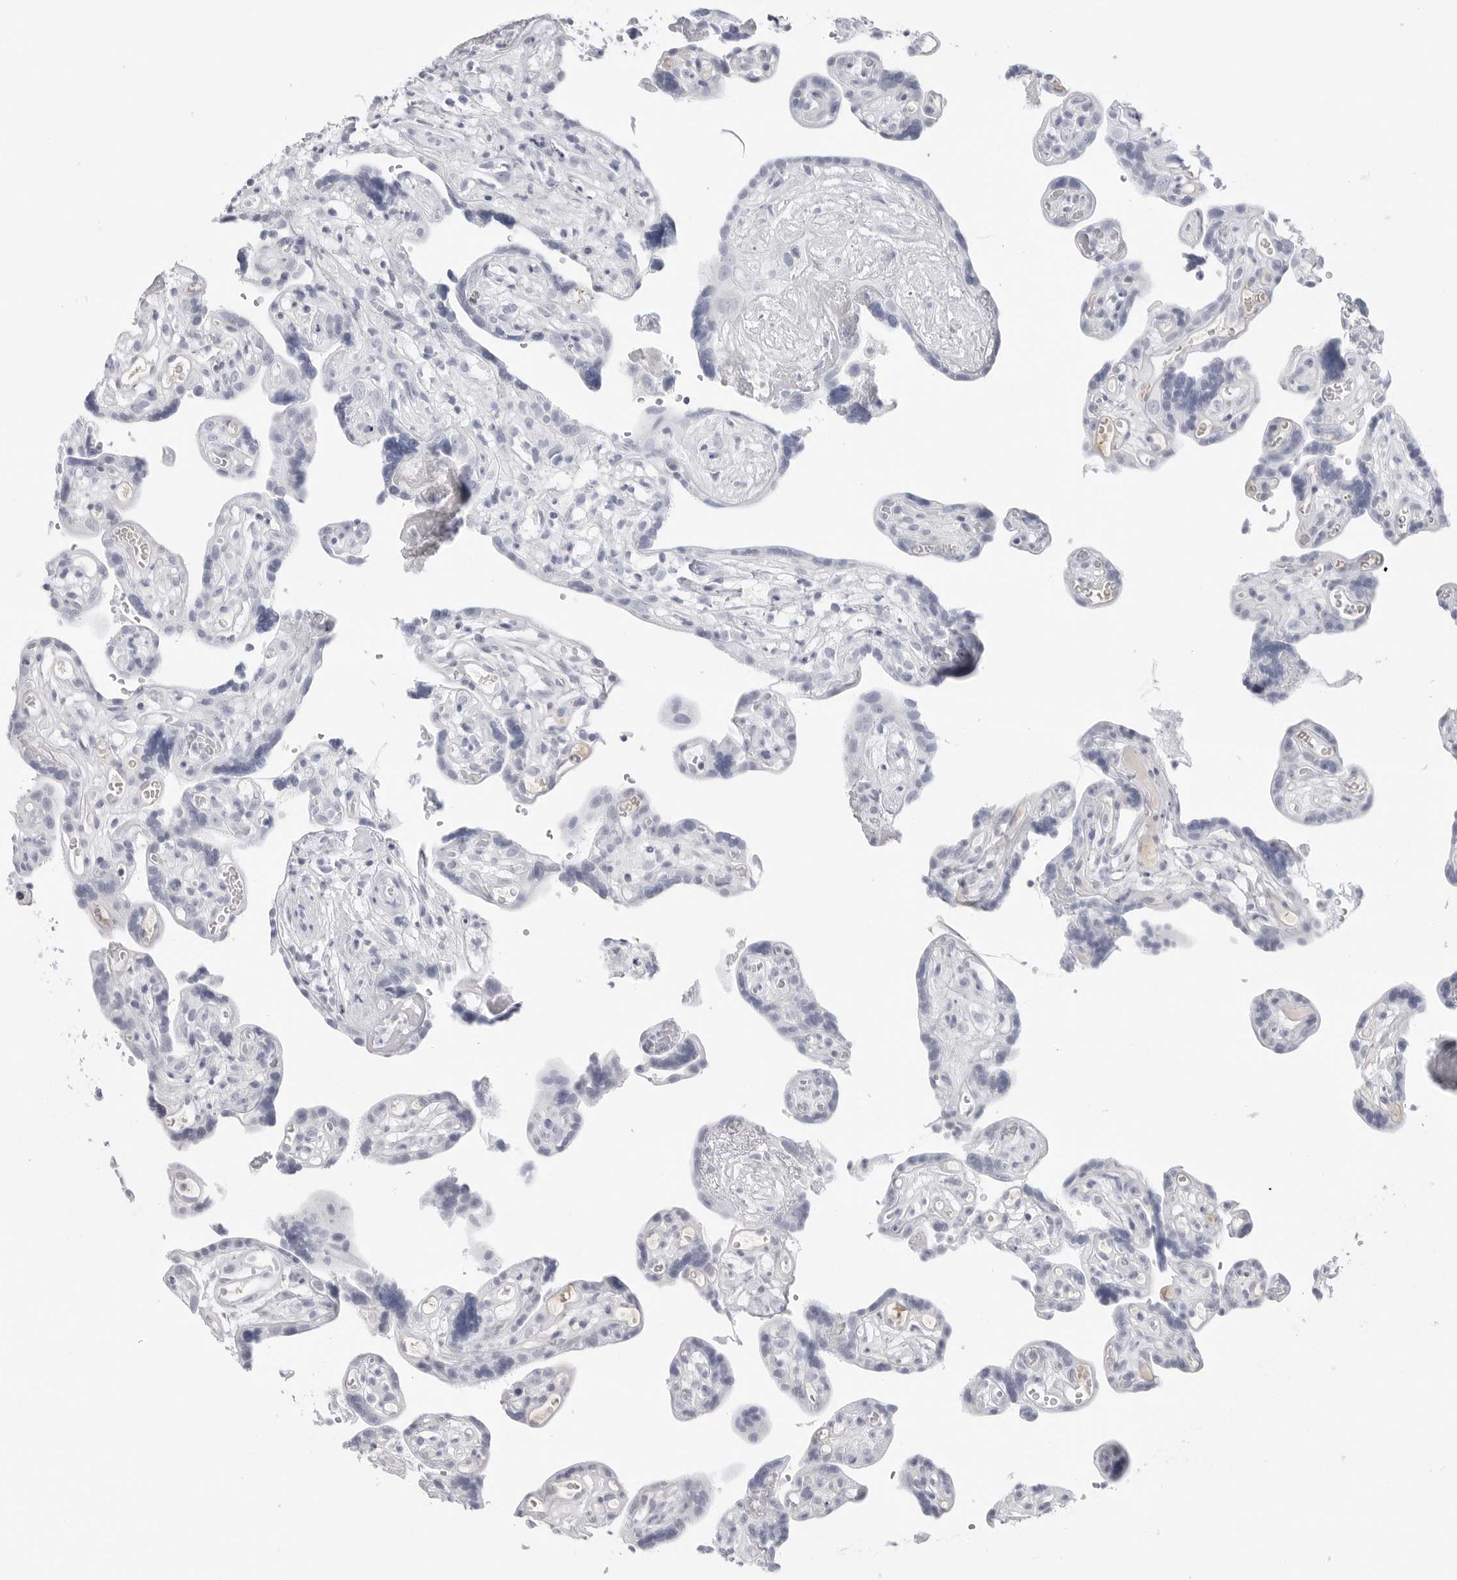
{"staining": {"intensity": "negative", "quantity": "none", "location": "none"}, "tissue": "placenta", "cell_type": "Decidual cells", "image_type": "normal", "snomed": [{"axis": "morphology", "description": "Normal tissue, NOS"}, {"axis": "topography", "description": "Placenta"}], "caption": "Human placenta stained for a protein using IHC exhibits no positivity in decidual cells.", "gene": "AMPD1", "patient": {"sex": "female", "age": 30}}